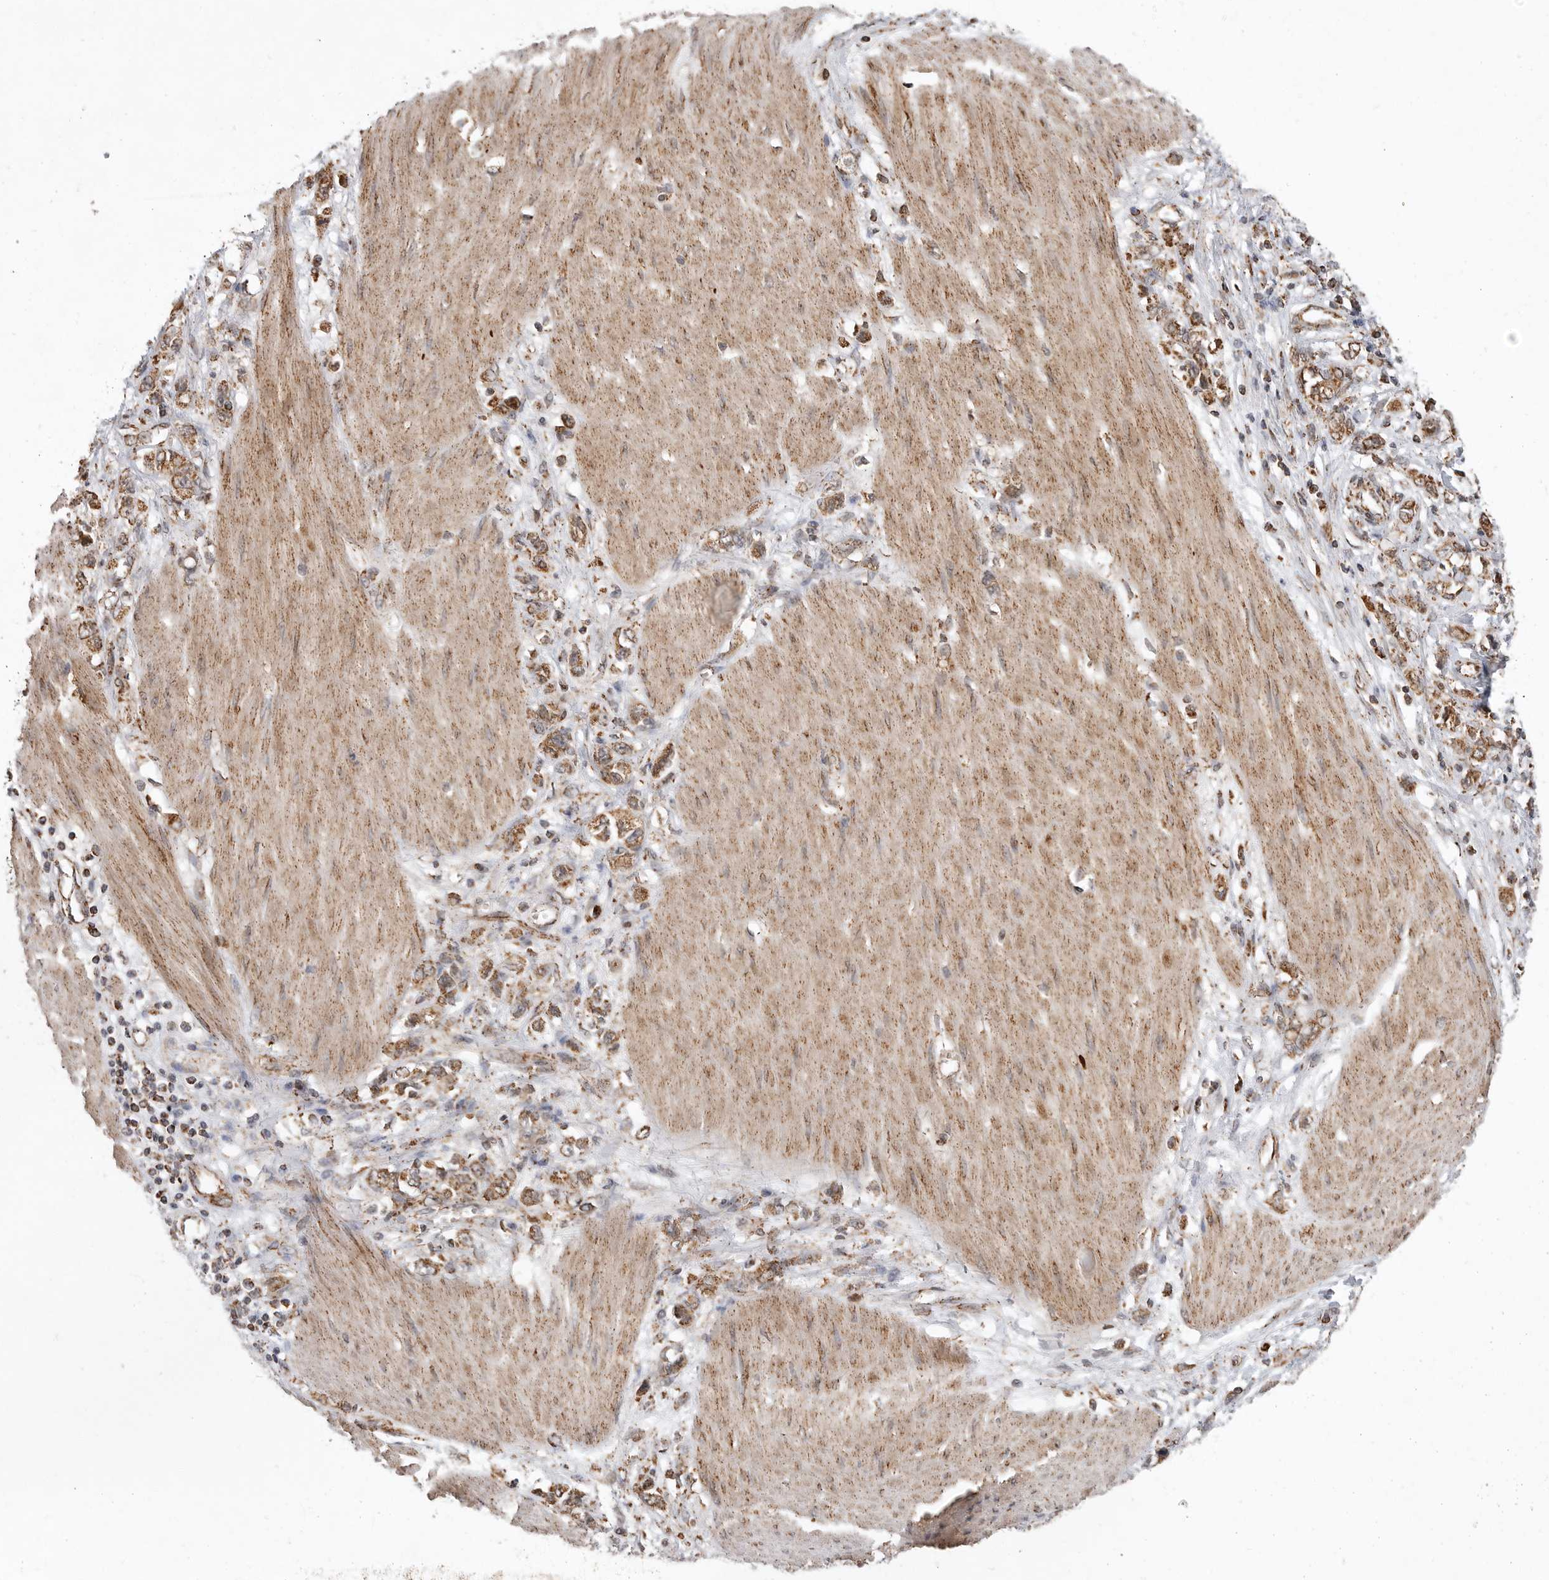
{"staining": {"intensity": "moderate", "quantity": ">75%", "location": "cytoplasmic/membranous"}, "tissue": "stomach cancer", "cell_type": "Tumor cells", "image_type": "cancer", "snomed": [{"axis": "morphology", "description": "Adenocarcinoma, NOS"}, {"axis": "topography", "description": "Stomach"}], "caption": "A brown stain highlights moderate cytoplasmic/membranous staining of a protein in adenocarcinoma (stomach) tumor cells.", "gene": "GCNT2", "patient": {"sex": "female", "age": 76}}